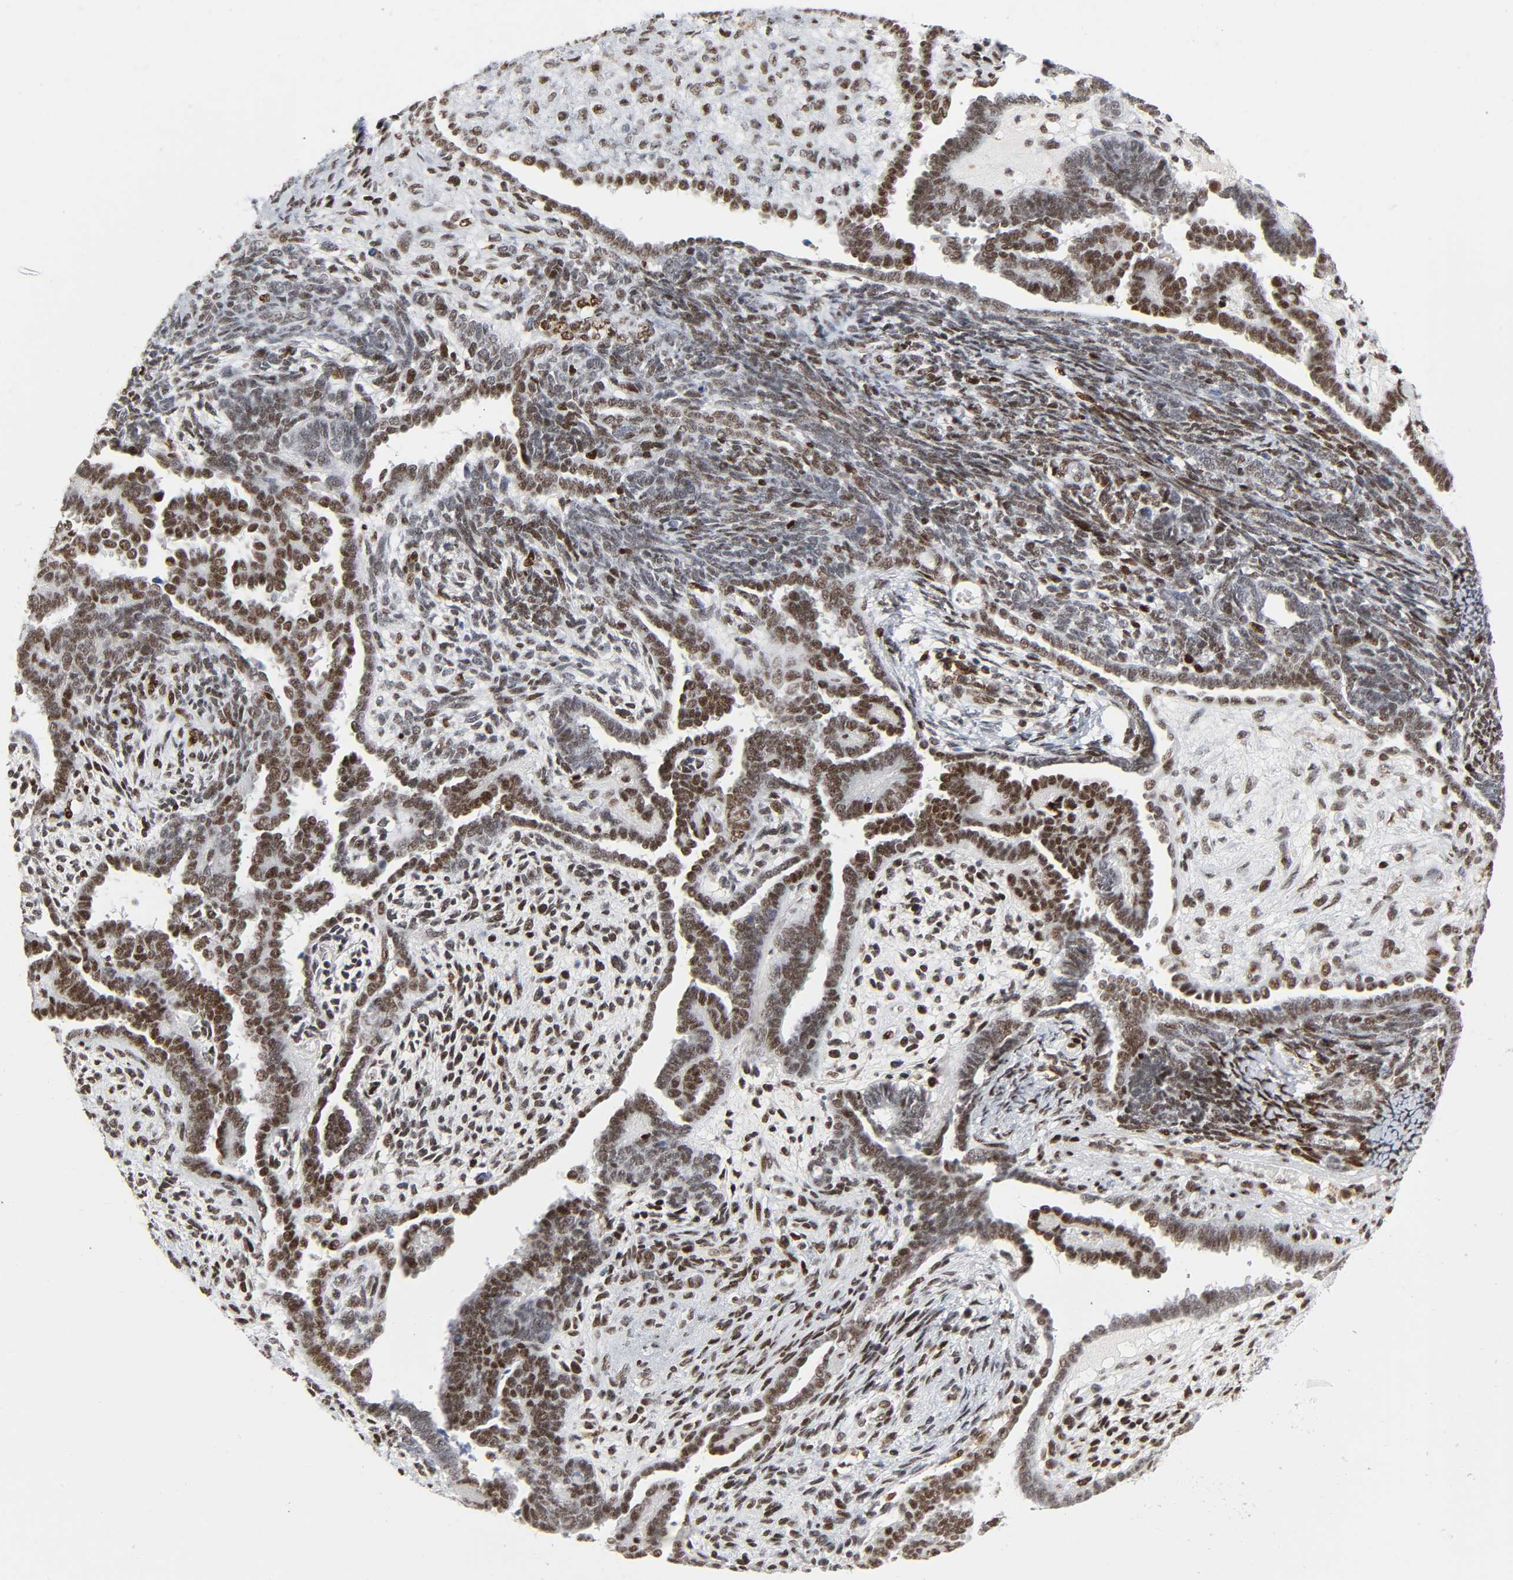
{"staining": {"intensity": "moderate", "quantity": ">75%", "location": "nuclear"}, "tissue": "endometrial cancer", "cell_type": "Tumor cells", "image_type": "cancer", "snomed": [{"axis": "morphology", "description": "Neoplasm, malignant, NOS"}, {"axis": "topography", "description": "Endometrium"}], "caption": "Immunohistochemistry (IHC) of malignant neoplasm (endometrial) demonstrates medium levels of moderate nuclear expression in about >75% of tumor cells. (DAB = brown stain, brightfield microscopy at high magnification).", "gene": "WAS", "patient": {"sex": "female", "age": 74}}